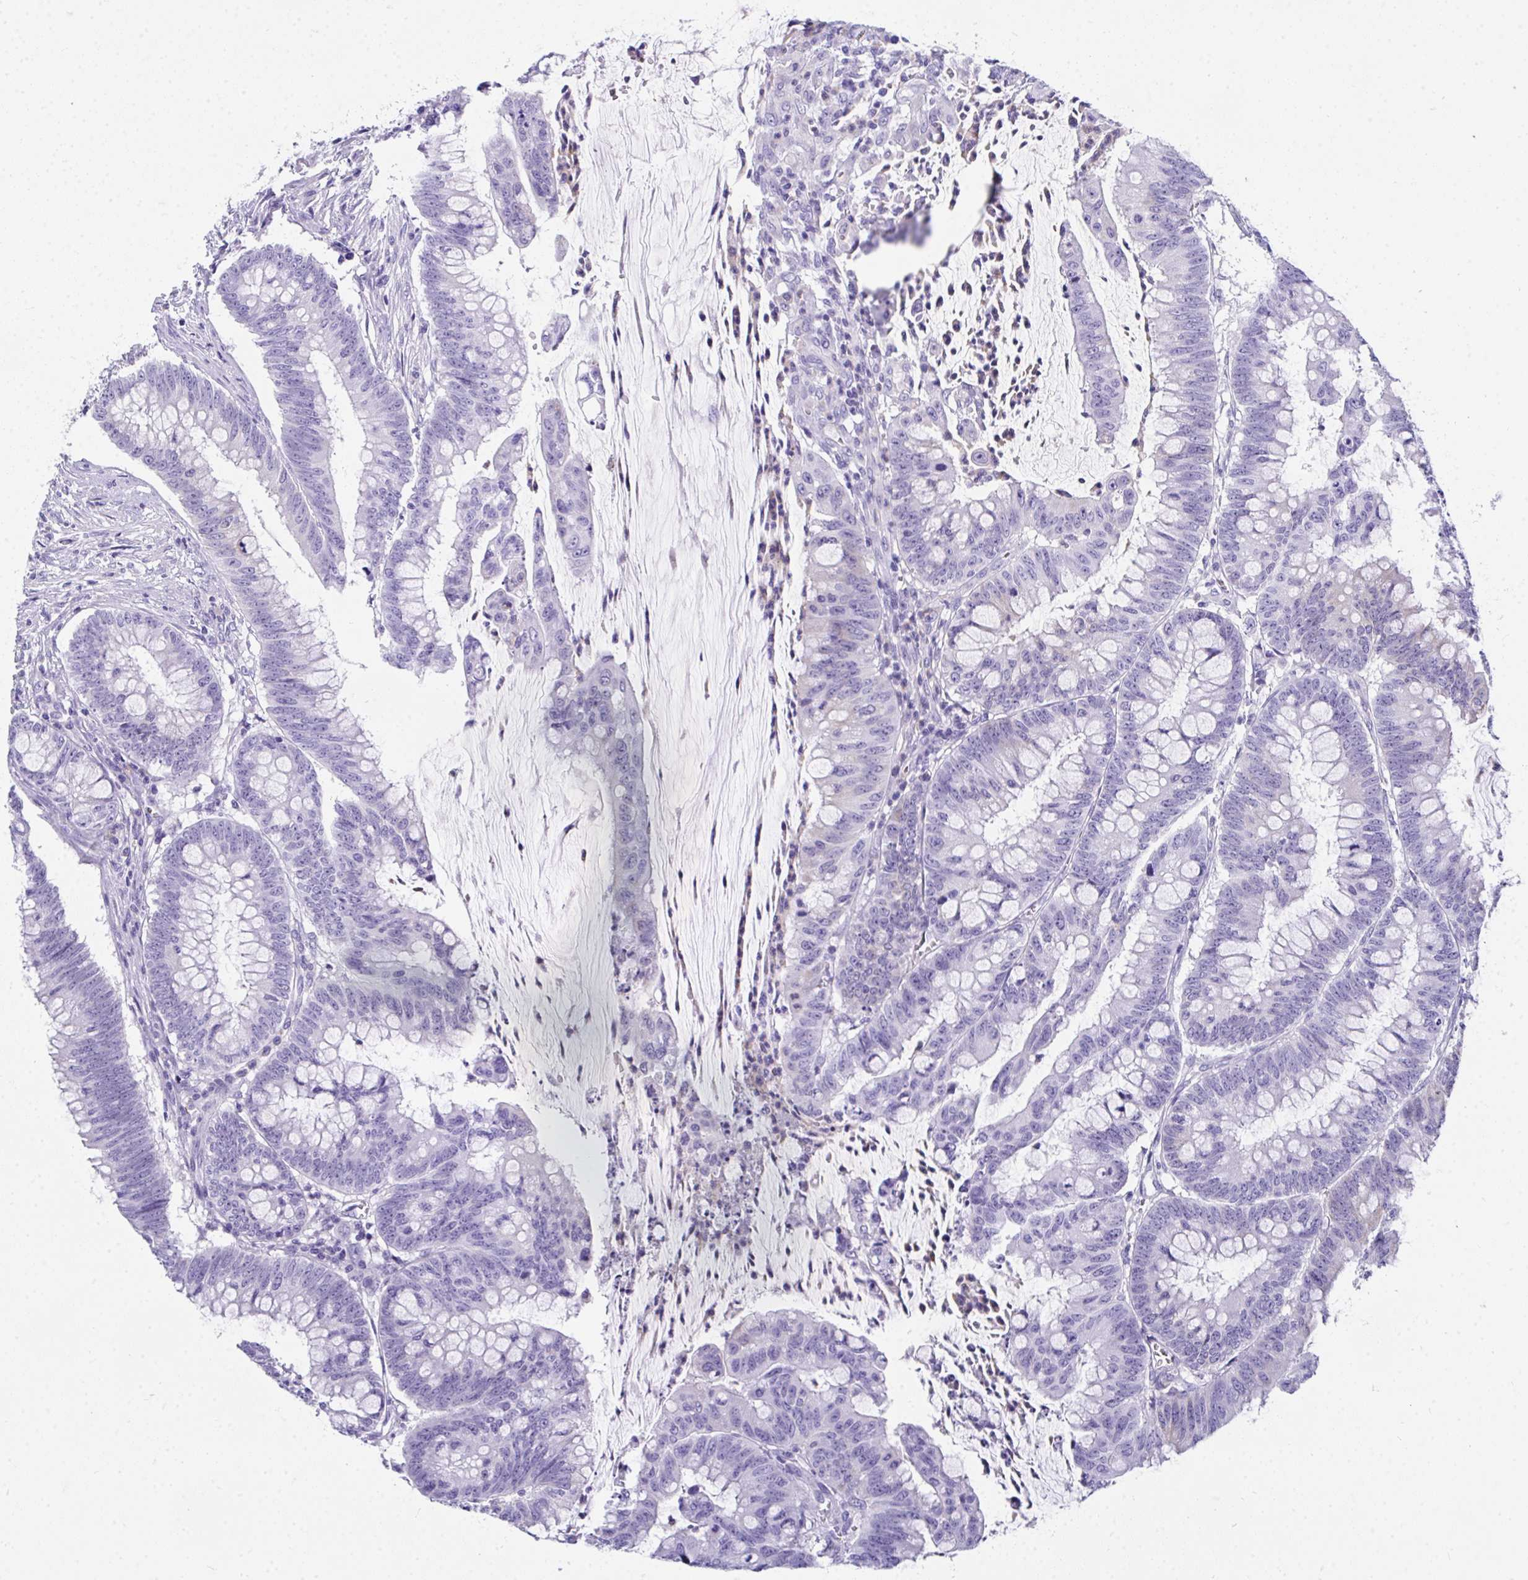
{"staining": {"intensity": "moderate", "quantity": "<25%", "location": "cytoplasmic/membranous"}, "tissue": "colorectal cancer", "cell_type": "Tumor cells", "image_type": "cancer", "snomed": [{"axis": "morphology", "description": "Adenocarcinoma, NOS"}, {"axis": "topography", "description": "Colon"}], "caption": "Protein analysis of colorectal cancer (adenocarcinoma) tissue displays moderate cytoplasmic/membranous positivity in about <25% of tumor cells.", "gene": "COA5", "patient": {"sex": "male", "age": 62}}